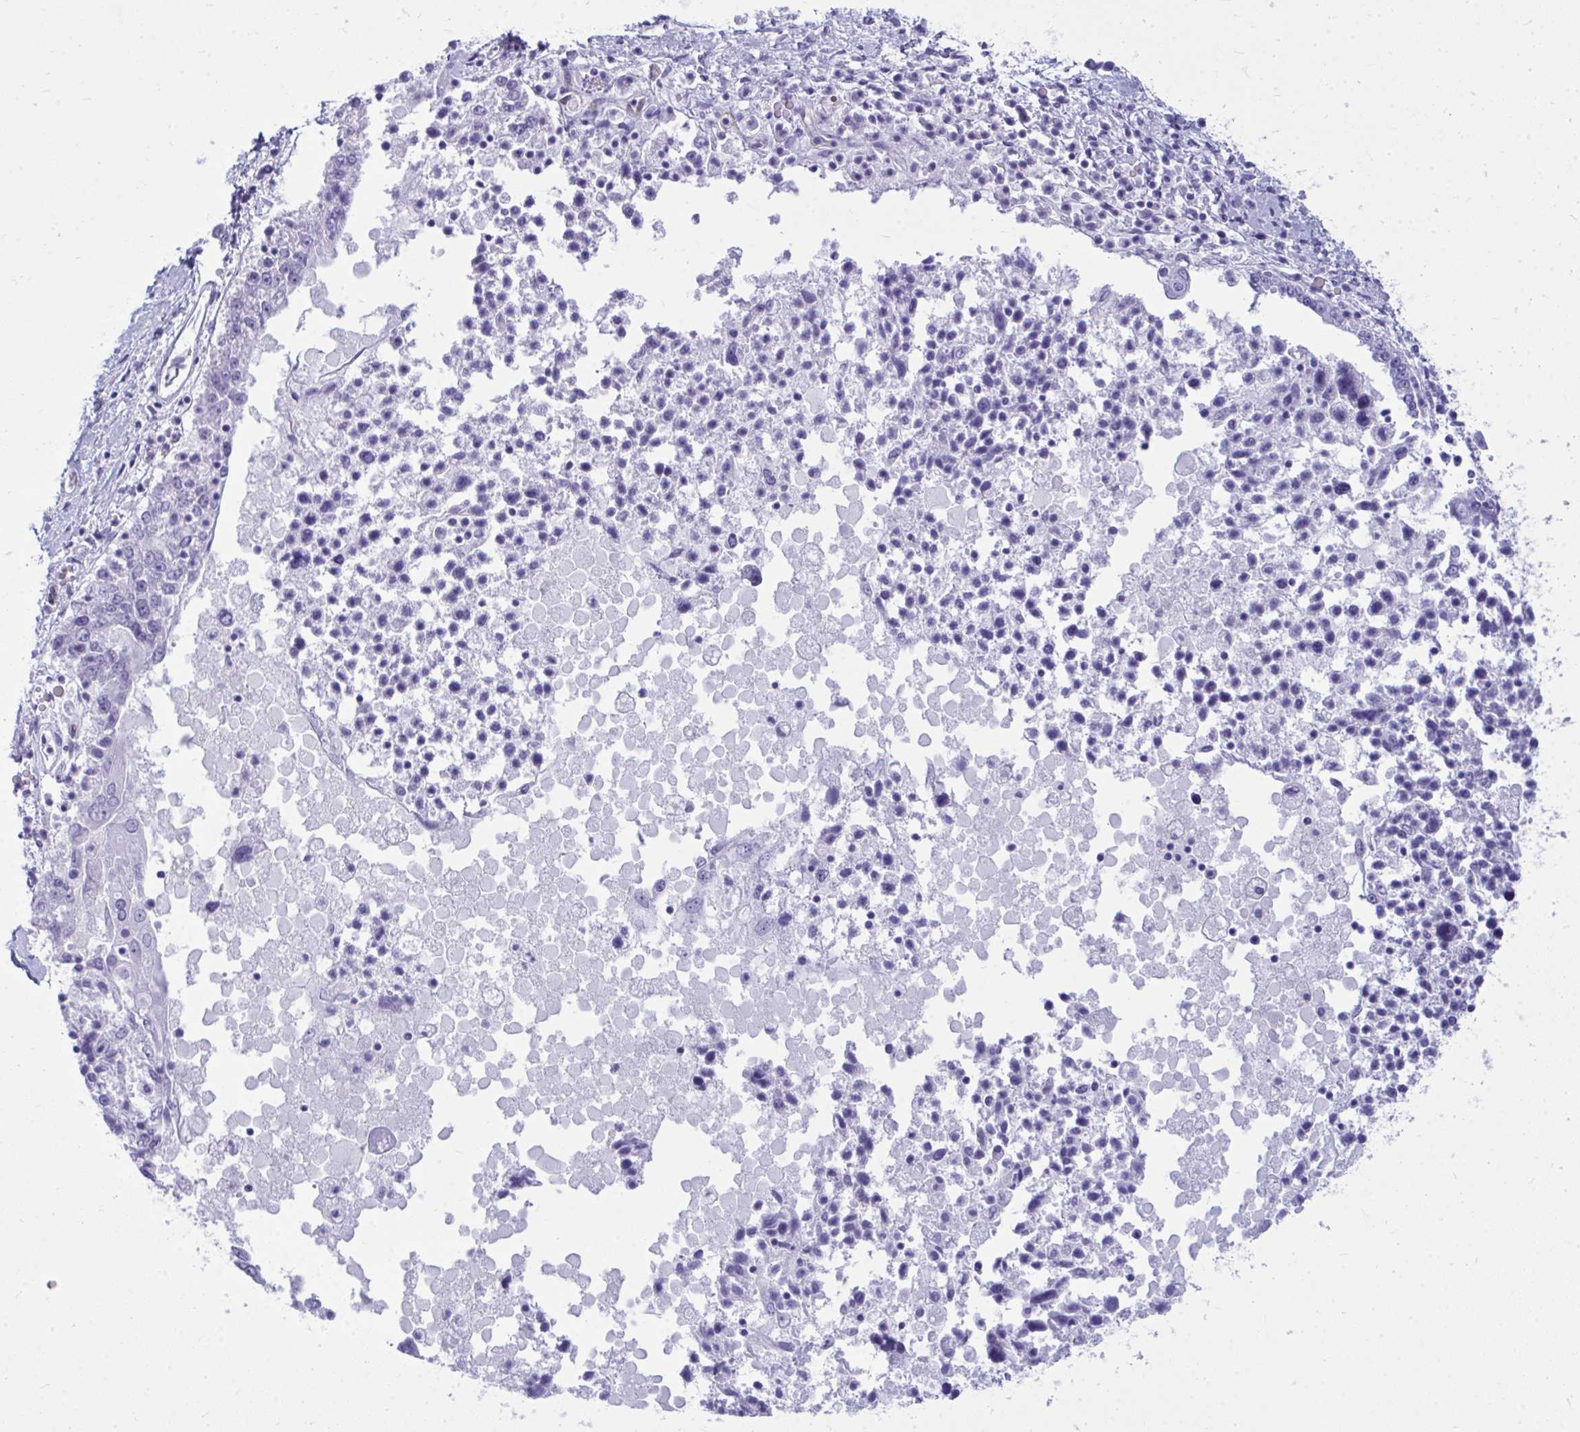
{"staining": {"intensity": "negative", "quantity": "none", "location": "none"}, "tissue": "ovarian cancer", "cell_type": "Tumor cells", "image_type": "cancer", "snomed": [{"axis": "morphology", "description": "Carcinoma, endometroid"}, {"axis": "topography", "description": "Ovary"}], "caption": "The histopathology image reveals no staining of tumor cells in ovarian cancer. (IHC, brightfield microscopy, high magnification).", "gene": "LIMS2", "patient": {"sex": "female", "age": 62}}